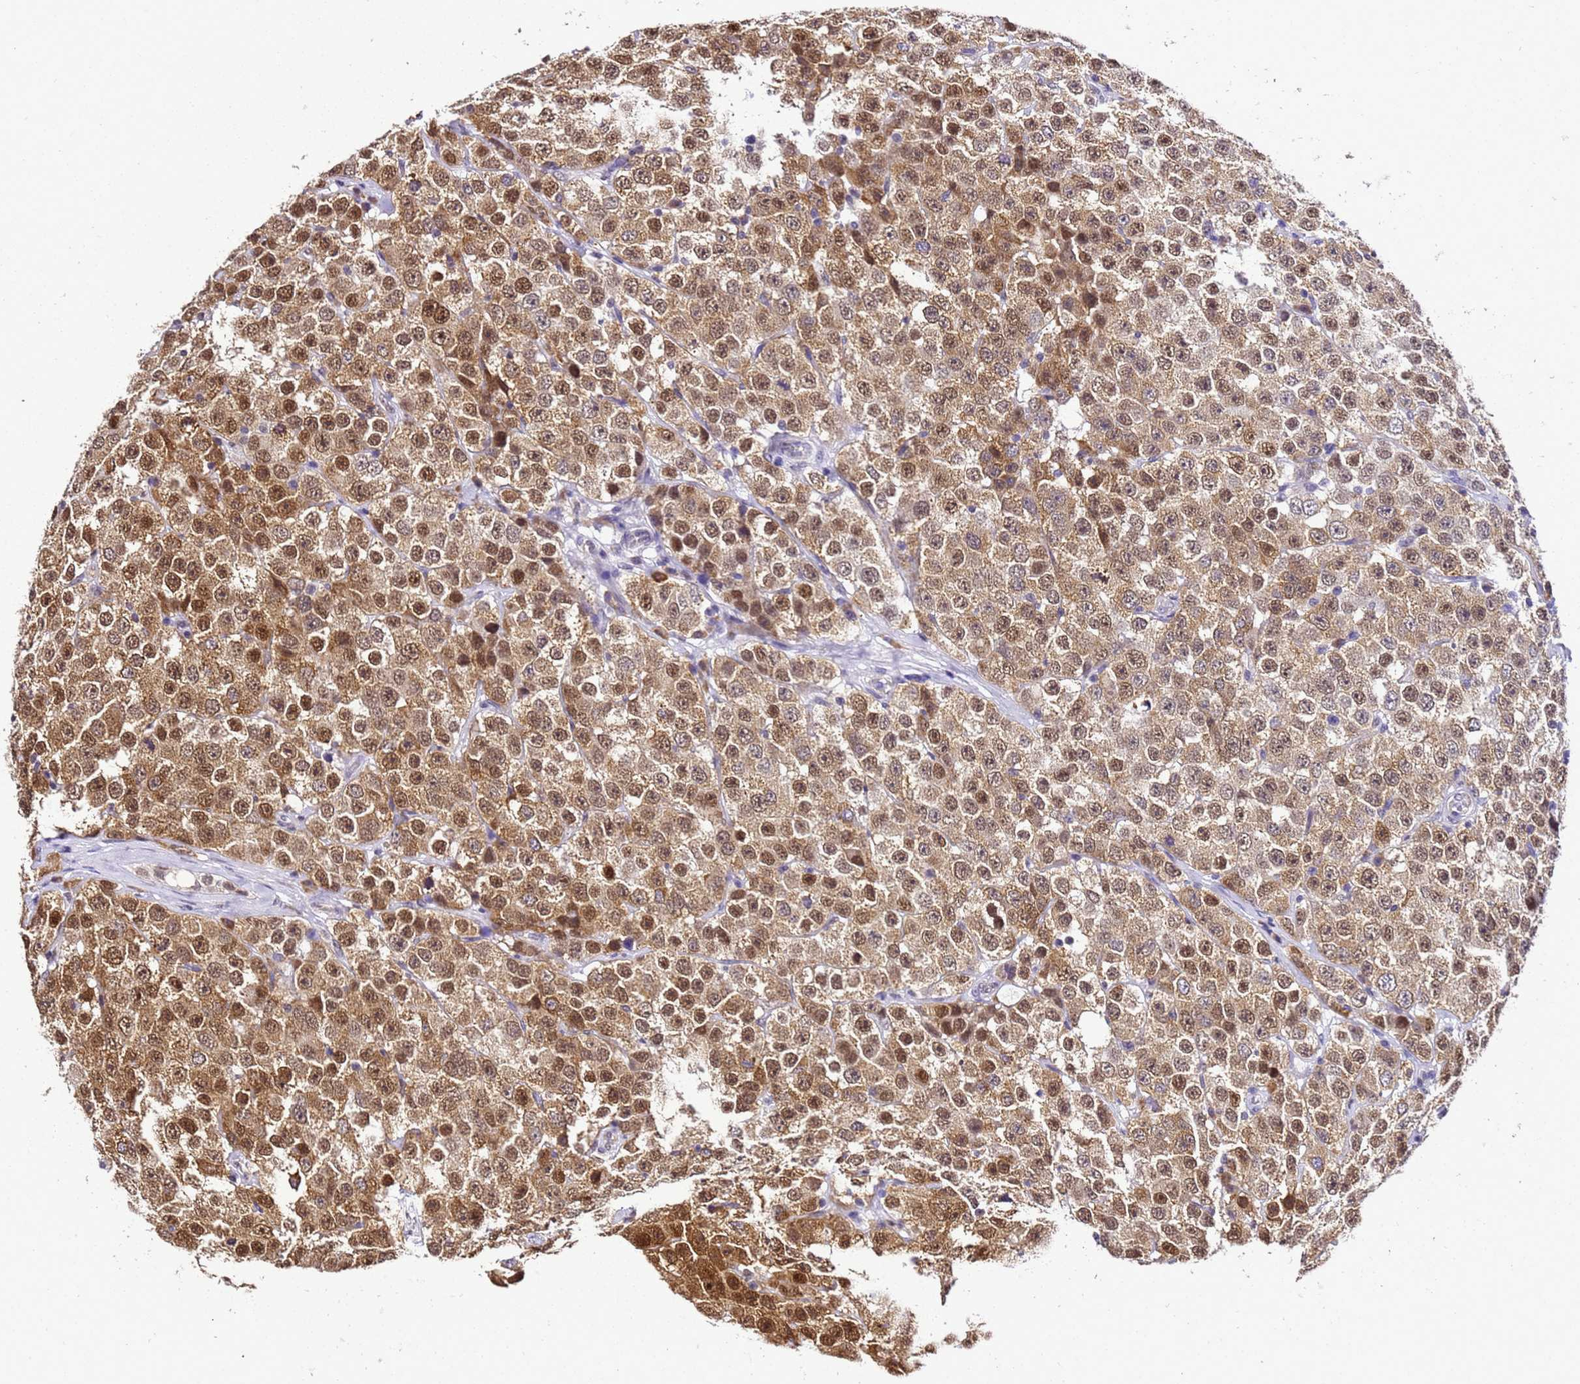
{"staining": {"intensity": "moderate", "quantity": ">75%", "location": "cytoplasmic/membranous,nuclear"}, "tissue": "testis cancer", "cell_type": "Tumor cells", "image_type": "cancer", "snomed": [{"axis": "morphology", "description": "Seminoma, NOS"}, {"axis": "topography", "description": "Testis"}], "caption": "Human testis cancer (seminoma) stained for a protein (brown) demonstrates moderate cytoplasmic/membranous and nuclear positive staining in about >75% of tumor cells.", "gene": "SMN1", "patient": {"sex": "male", "age": 28}}